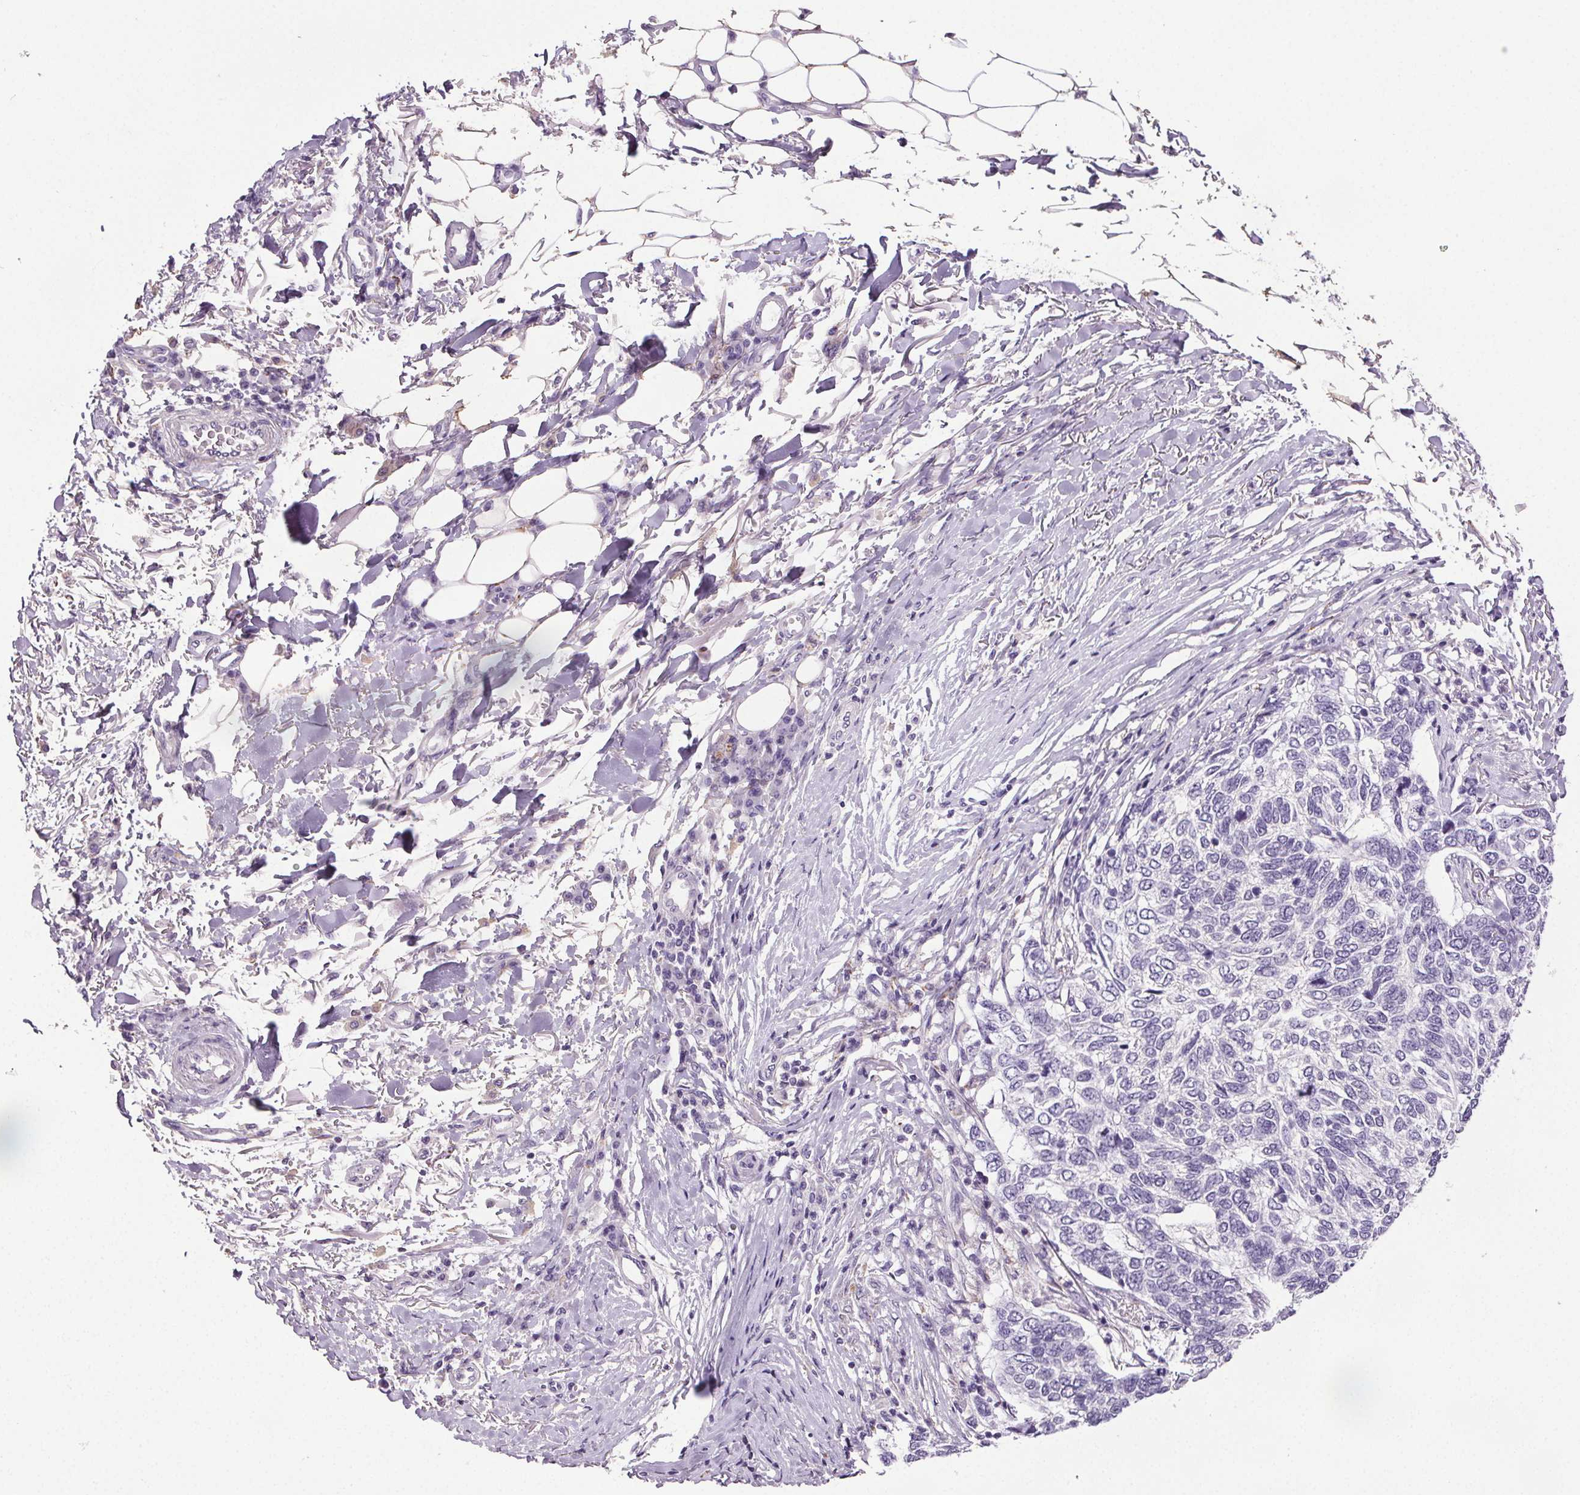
{"staining": {"intensity": "negative", "quantity": "none", "location": "none"}, "tissue": "skin cancer", "cell_type": "Tumor cells", "image_type": "cancer", "snomed": [{"axis": "morphology", "description": "Basal cell carcinoma"}, {"axis": "topography", "description": "Skin"}], "caption": "Immunohistochemistry image of neoplastic tissue: skin basal cell carcinoma stained with DAB (3,3'-diaminobenzidine) displays no significant protein expression in tumor cells.", "gene": "GPIHBP1", "patient": {"sex": "female", "age": 65}}